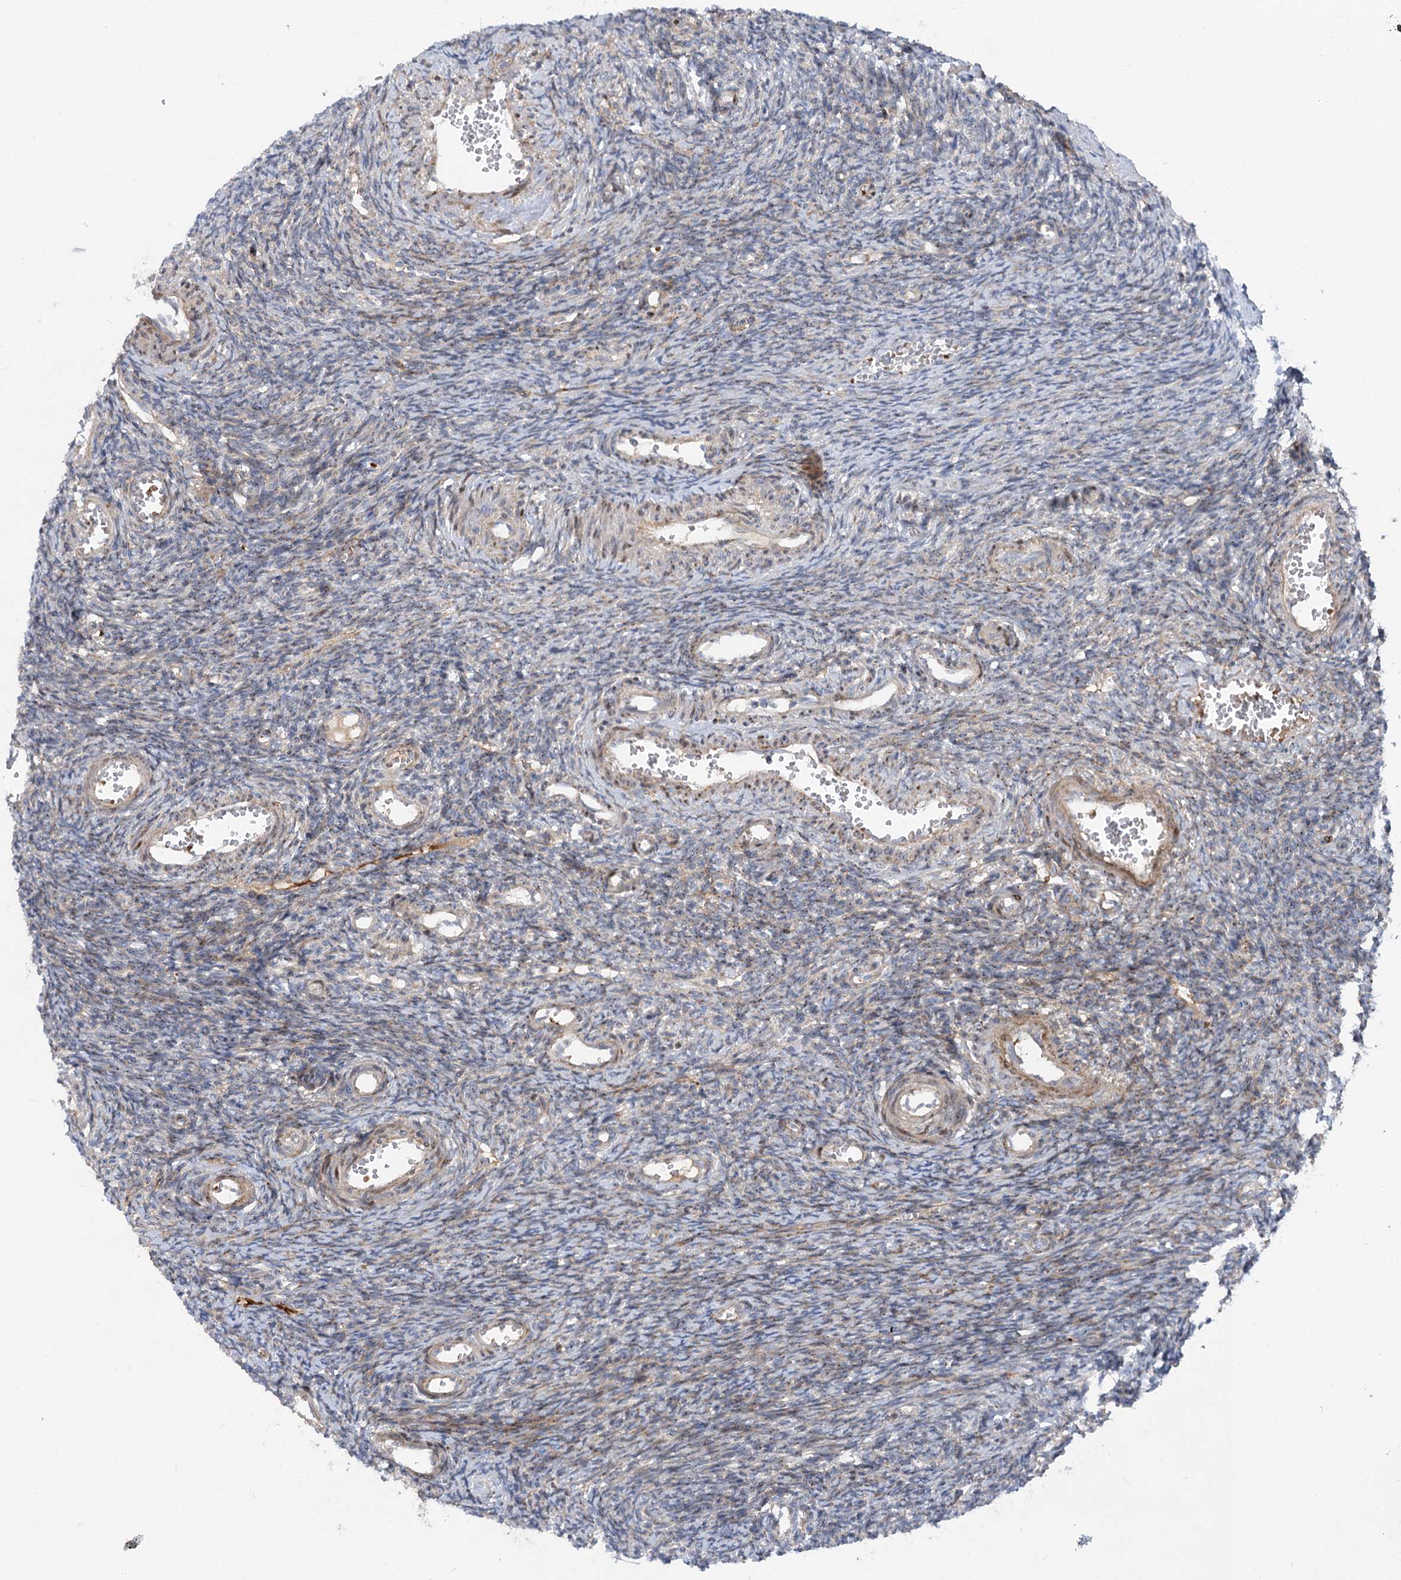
{"staining": {"intensity": "negative", "quantity": "none", "location": "none"}, "tissue": "ovary", "cell_type": "Ovarian stroma cells", "image_type": "normal", "snomed": [{"axis": "morphology", "description": "Normal tissue, NOS"}, {"axis": "topography", "description": "Ovary"}], "caption": "Photomicrograph shows no significant protein positivity in ovarian stroma cells of unremarkable ovary. The staining was performed using DAB (3,3'-diaminobenzidine) to visualize the protein expression in brown, while the nuclei were stained in blue with hematoxylin (Magnification: 20x).", "gene": "FGF19", "patient": {"sex": "female", "age": 39}}